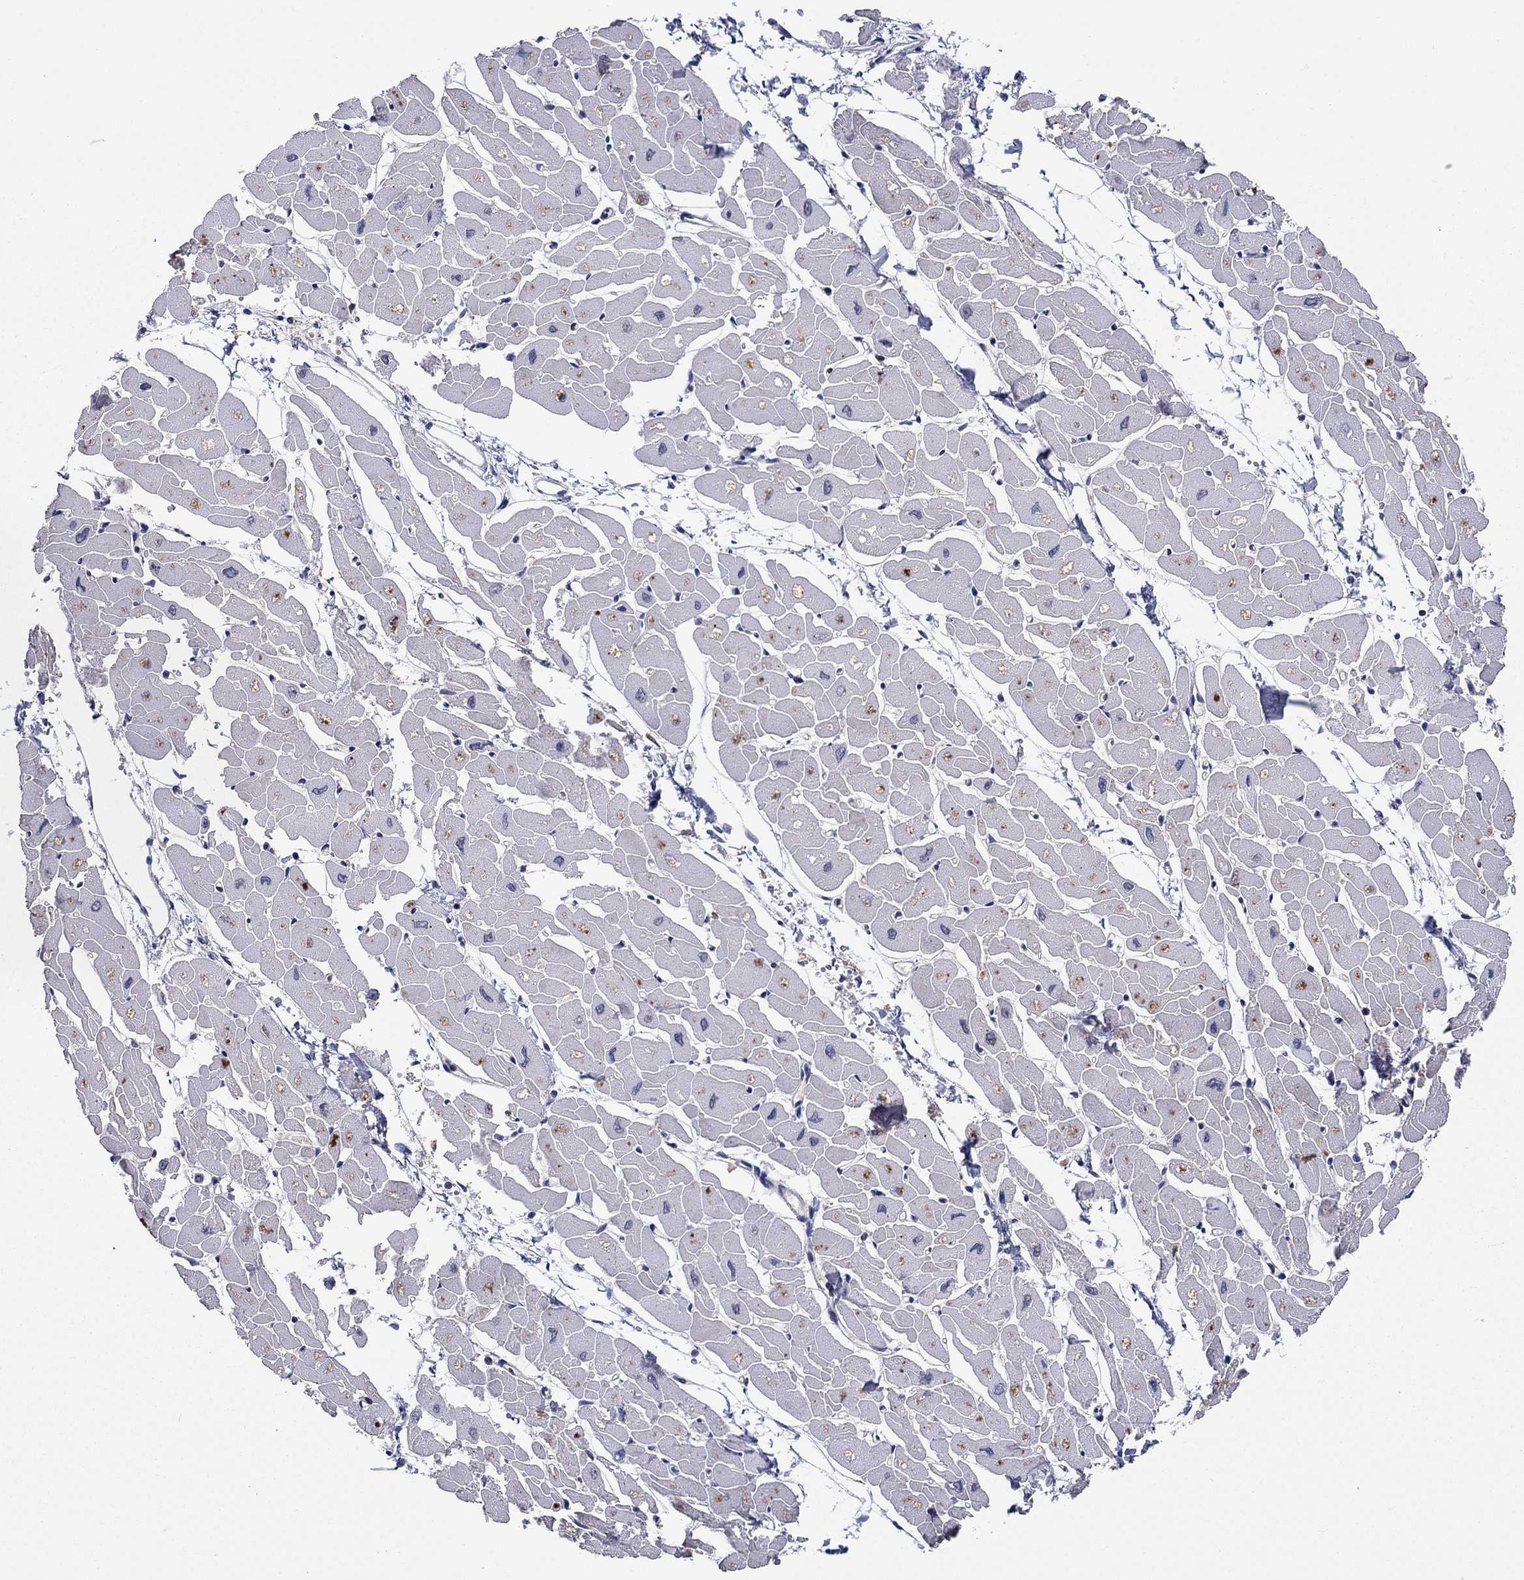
{"staining": {"intensity": "negative", "quantity": "none", "location": "none"}, "tissue": "heart muscle", "cell_type": "Cardiomyocytes", "image_type": "normal", "snomed": [{"axis": "morphology", "description": "Normal tissue, NOS"}, {"axis": "topography", "description": "Heart"}], "caption": "Immunohistochemistry (IHC) photomicrograph of benign heart muscle stained for a protein (brown), which reveals no staining in cardiomyocytes.", "gene": "AGFG2", "patient": {"sex": "male", "age": 57}}